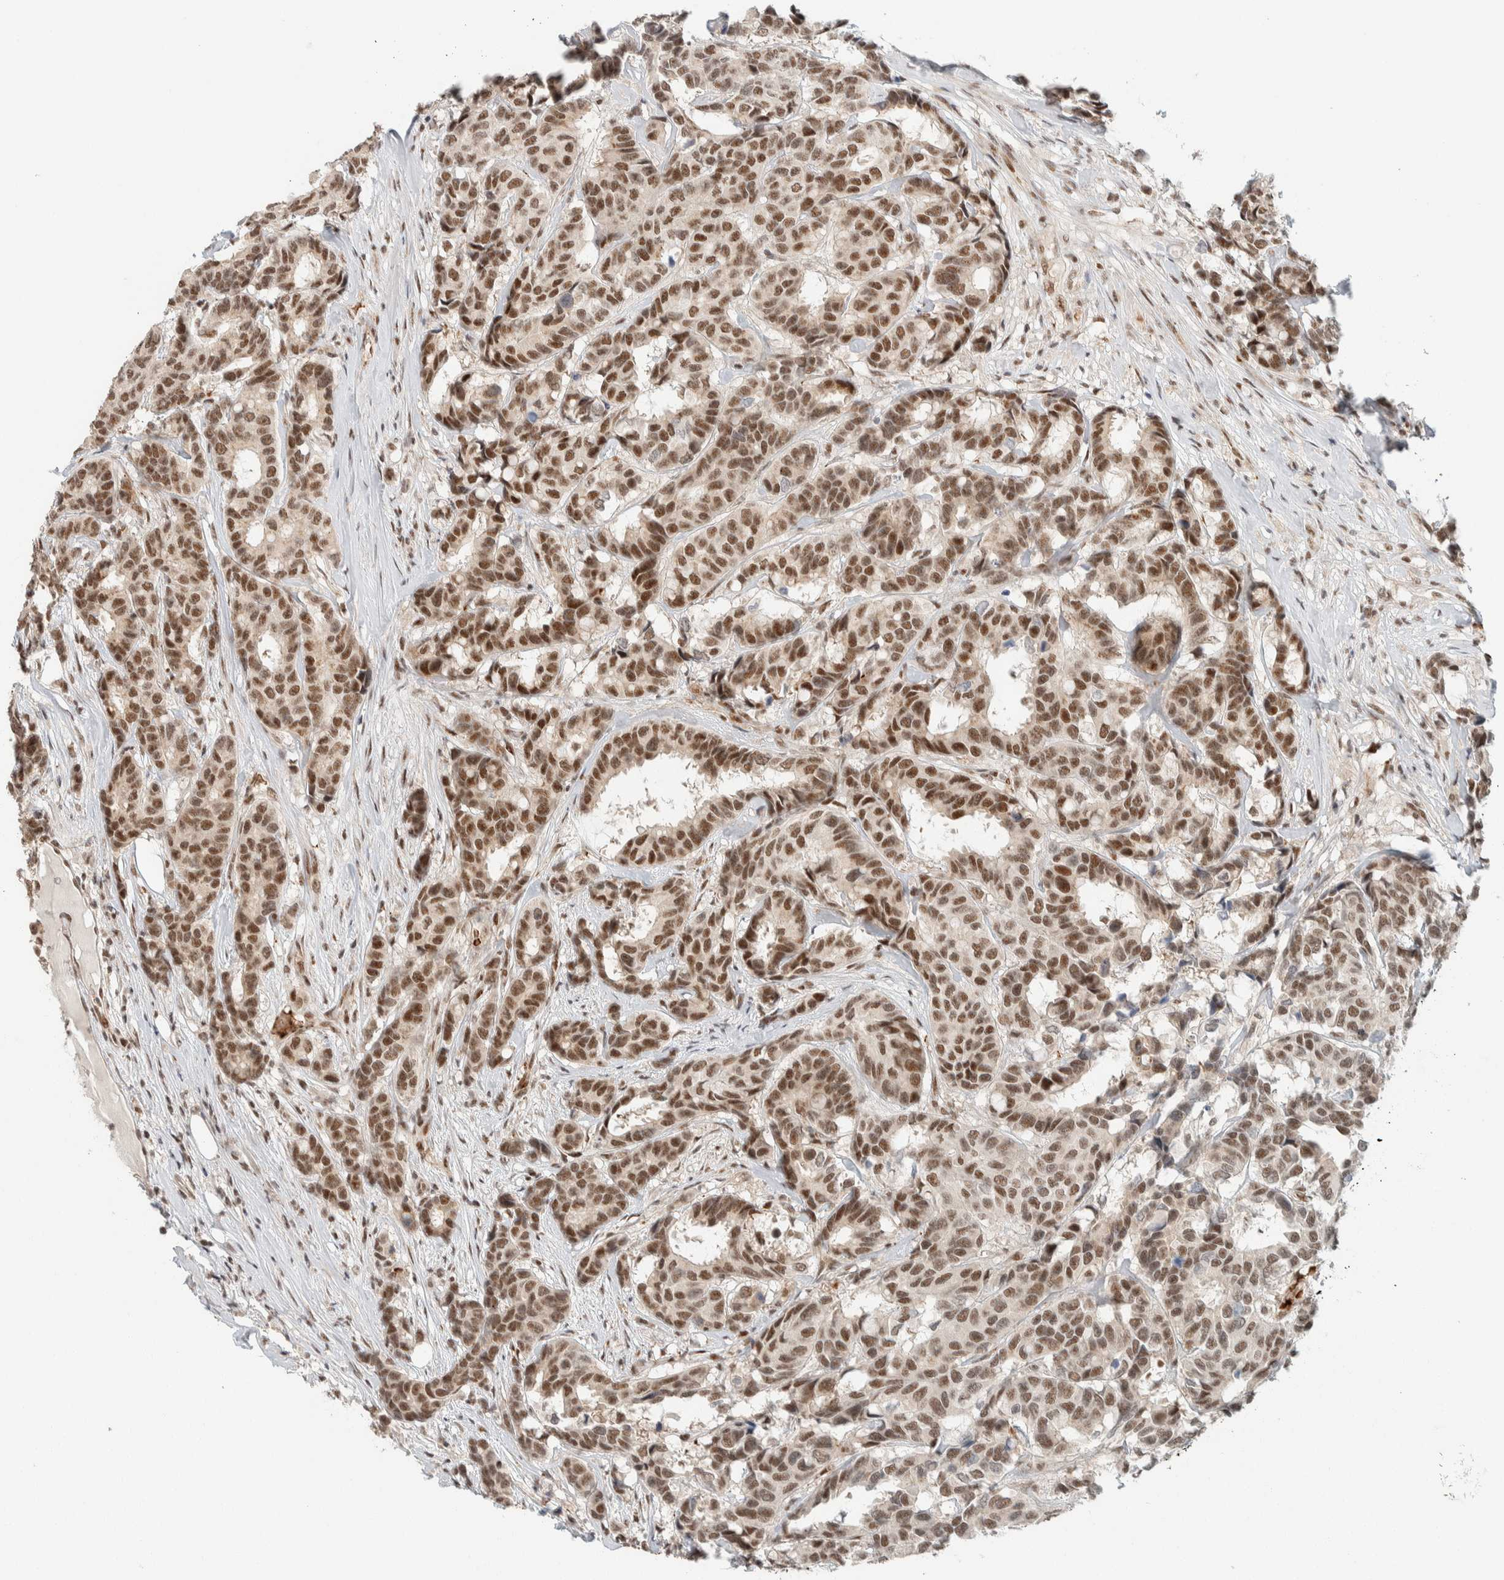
{"staining": {"intensity": "strong", "quantity": ">75%", "location": "nuclear"}, "tissue": "breast cancer", "cell_type": "Tumor cells", "image_type": "cancer", "snomed": [{"axis": "morphology", "description": "Duct carcinoma"}, {"axis": "topography", "description": "Breast"}], "caption": "About >75% of tumor cells in breast infiltrating ductal carcinoma exhibit strong nuclear protein positivity as visualized by brown immunohistochemical staining.", "gene": "ZBTB2", "patient": {"sex": "female", "age": 87}}